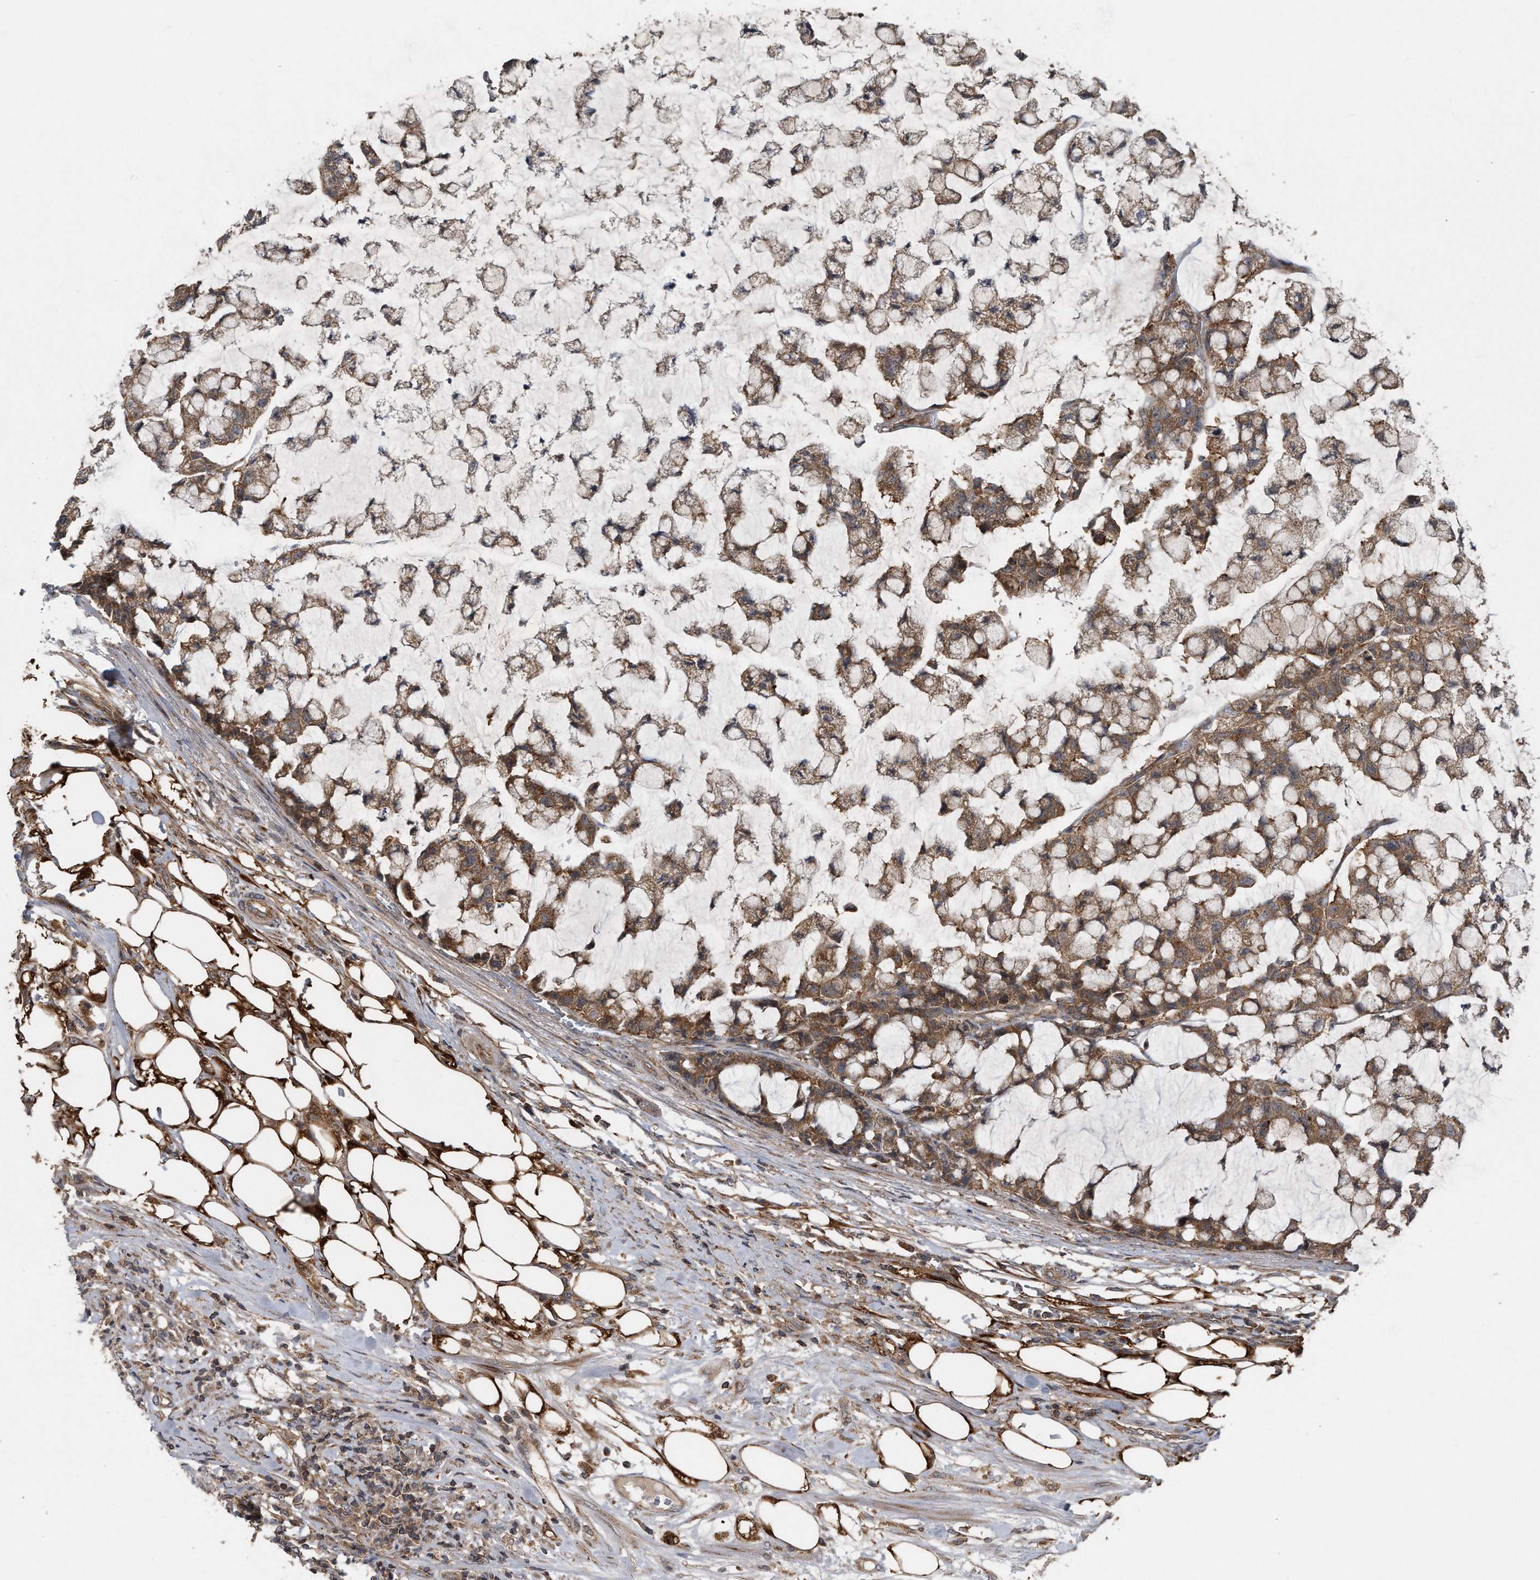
{"staining": {"intensity": "moderate", "quantity": ">75%", "location": "cytoplasmic/membranous"}, "tissue": "colorectal cancer", "cell_type": "Tumor cells", "image_type": "cancer", "snomed": [{"axis": "morphology", "description": "Adenocarcinoma, NOS"}, {"axis": "topography", "description": "Colon"}], "caption": "Immunohistochemistry (IHC) micrograph of colorectal adenocarcinoma stained for a protein (brown), which displays medium levels of moderate cytoplasmic/membranous positivity in about >75% of tumor cells.", "gene": "ALPK2", "patient": {"sex": "female", "age": 84}}